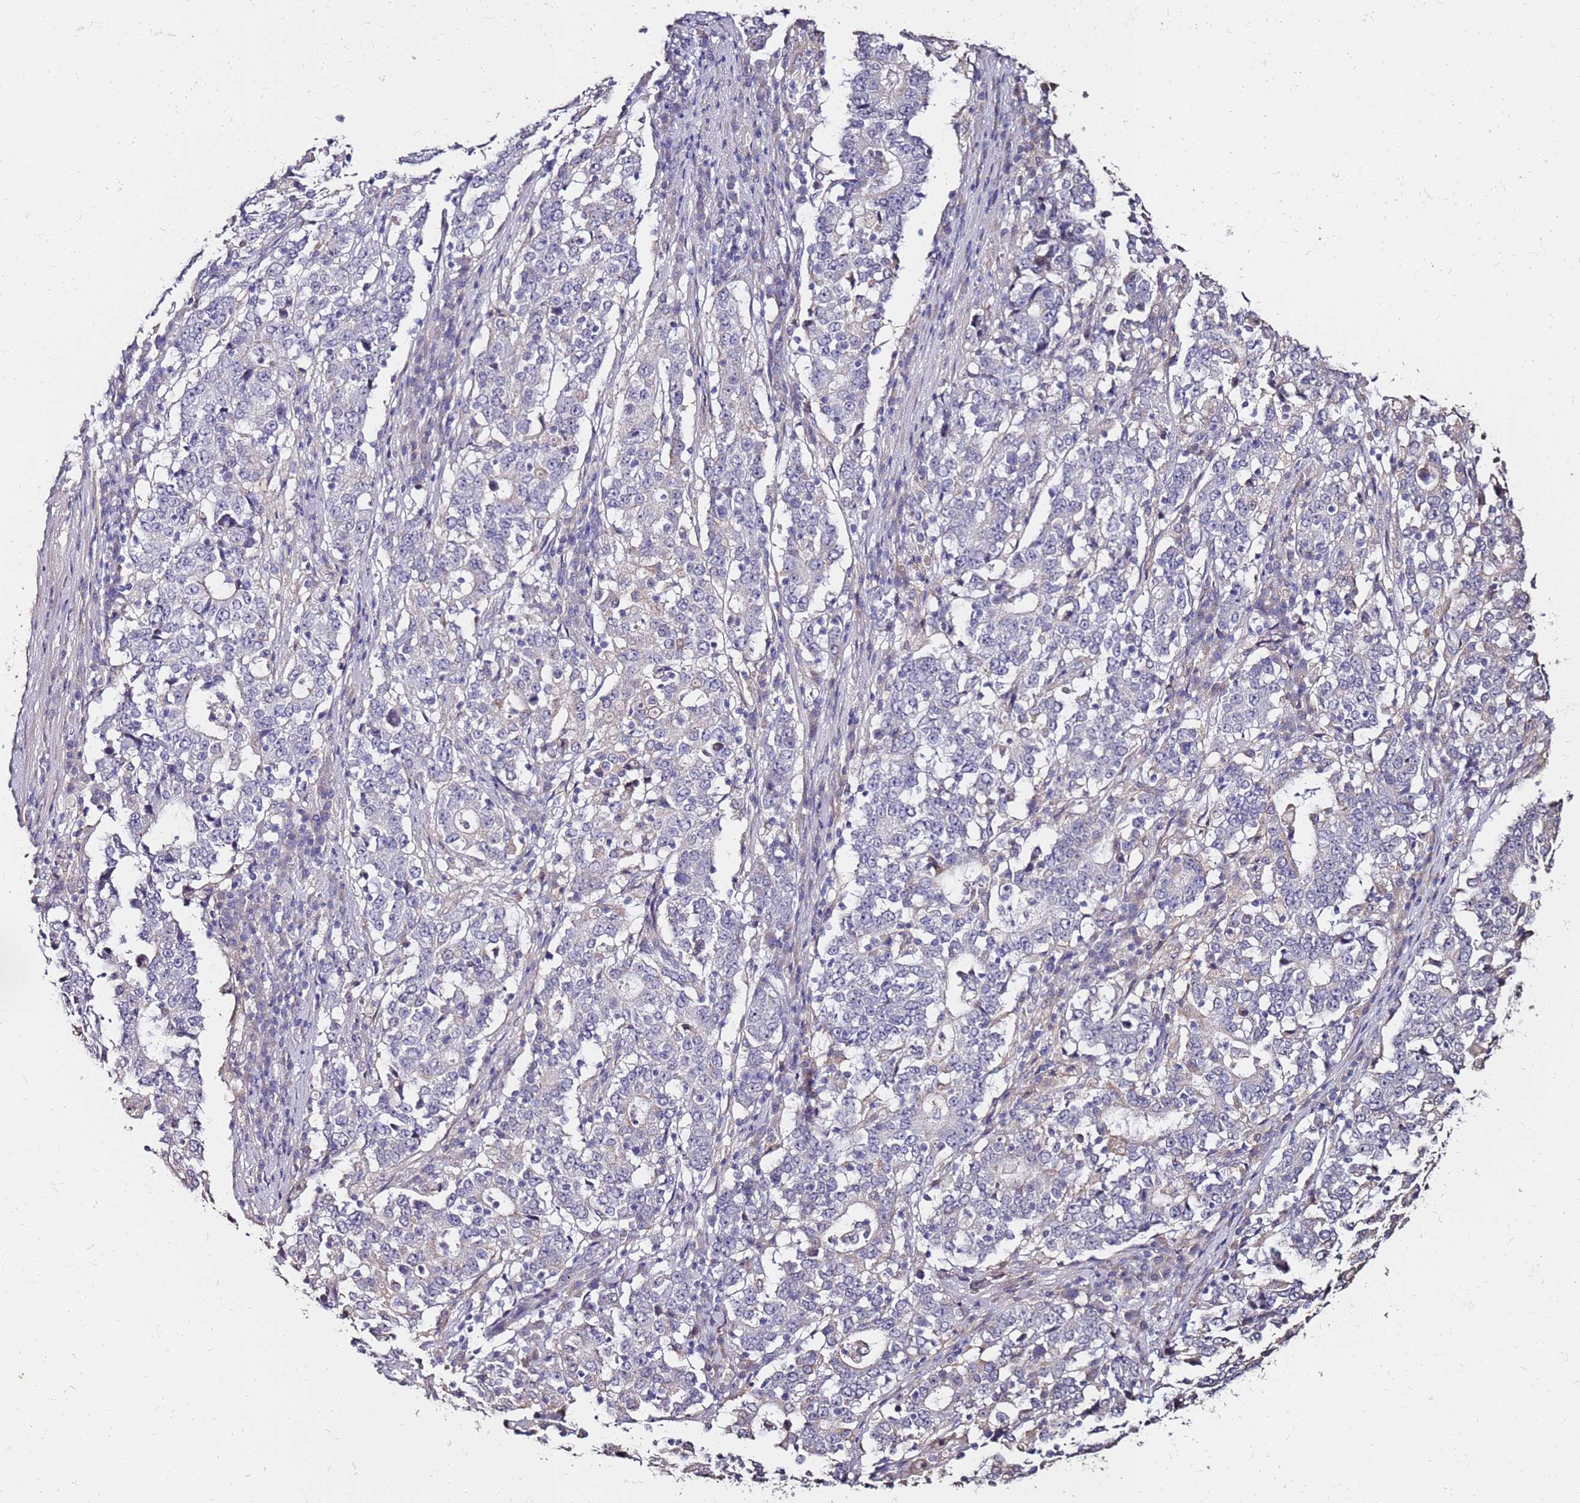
{"staining": {"intensity": "negative", "quantity": "none", "location": "none"}, "tissue": "stomach cancer", "cell_type": "Tumor cells", "image_type": "cancer", "snomed": [{"axis": "morphology", "description": "Adenocarcinoma, NOS"}, {"axis": "topography", "description": "Stomach"}], "caption": "Immunohistochemistry (IHC) of stomach cancer reveals no positivity in tumor cells.", "gene": "C3orf80", "patient": {"sex": "male", "age": 59}}